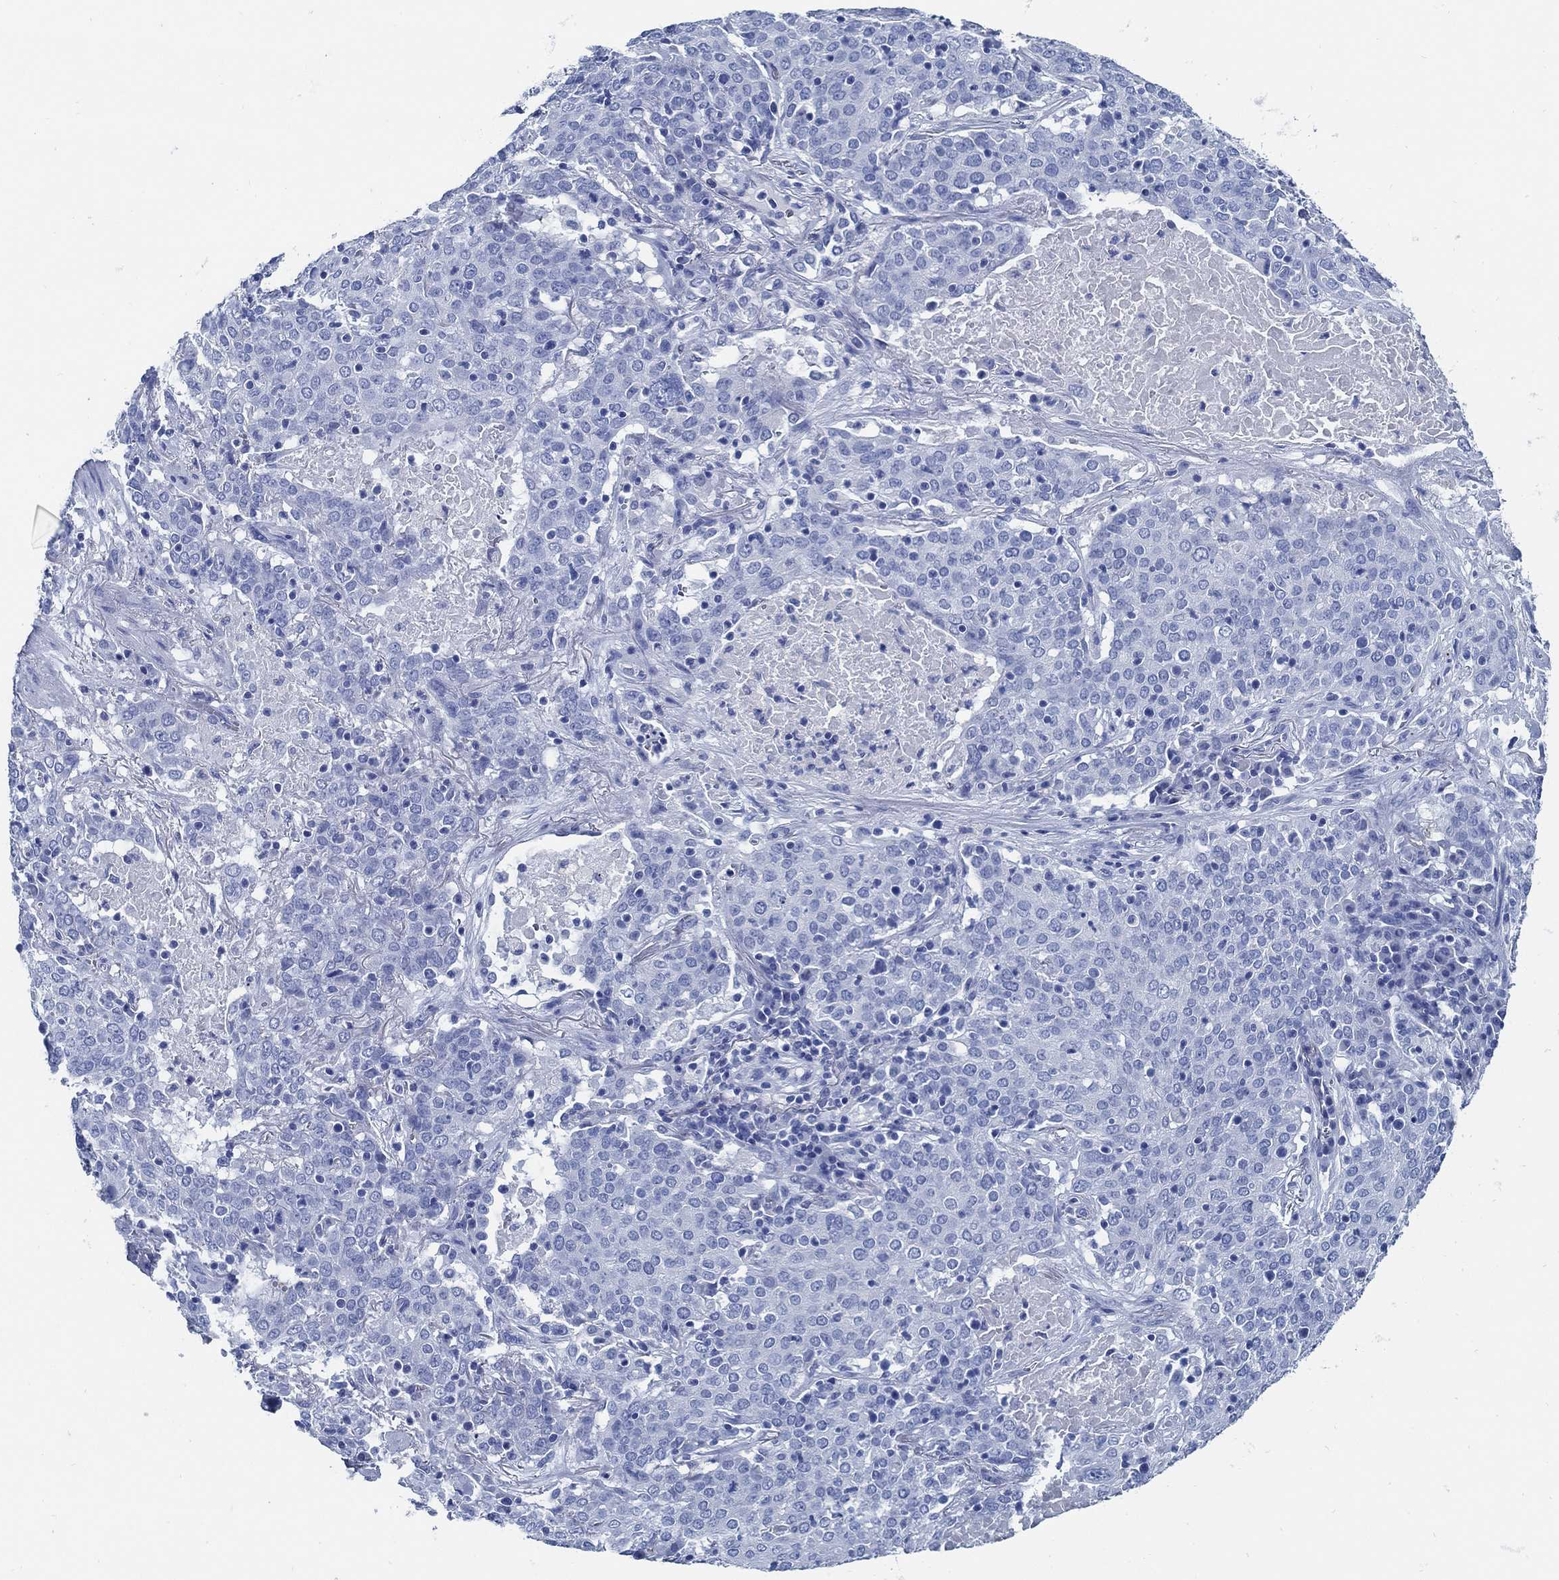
{"staining": {"intensity": "negative", "quantity": "none", "location": "none"}, "tissue": "lung cancer", "cell_type": "Tumor cells", "image_type": "cancer", "snomed": [{"axis": "morphology", "description": "Squamous cell carcinoma, NOS"}, {"axis": "topography", "description": "Lung"}], "caption": "Image shows no protein staining in tumor cells of lung cancer (squamous cell carcinoma) tissue.", "gene": "SLC45A1", "patient": {"sex": "male", "age": 82}}